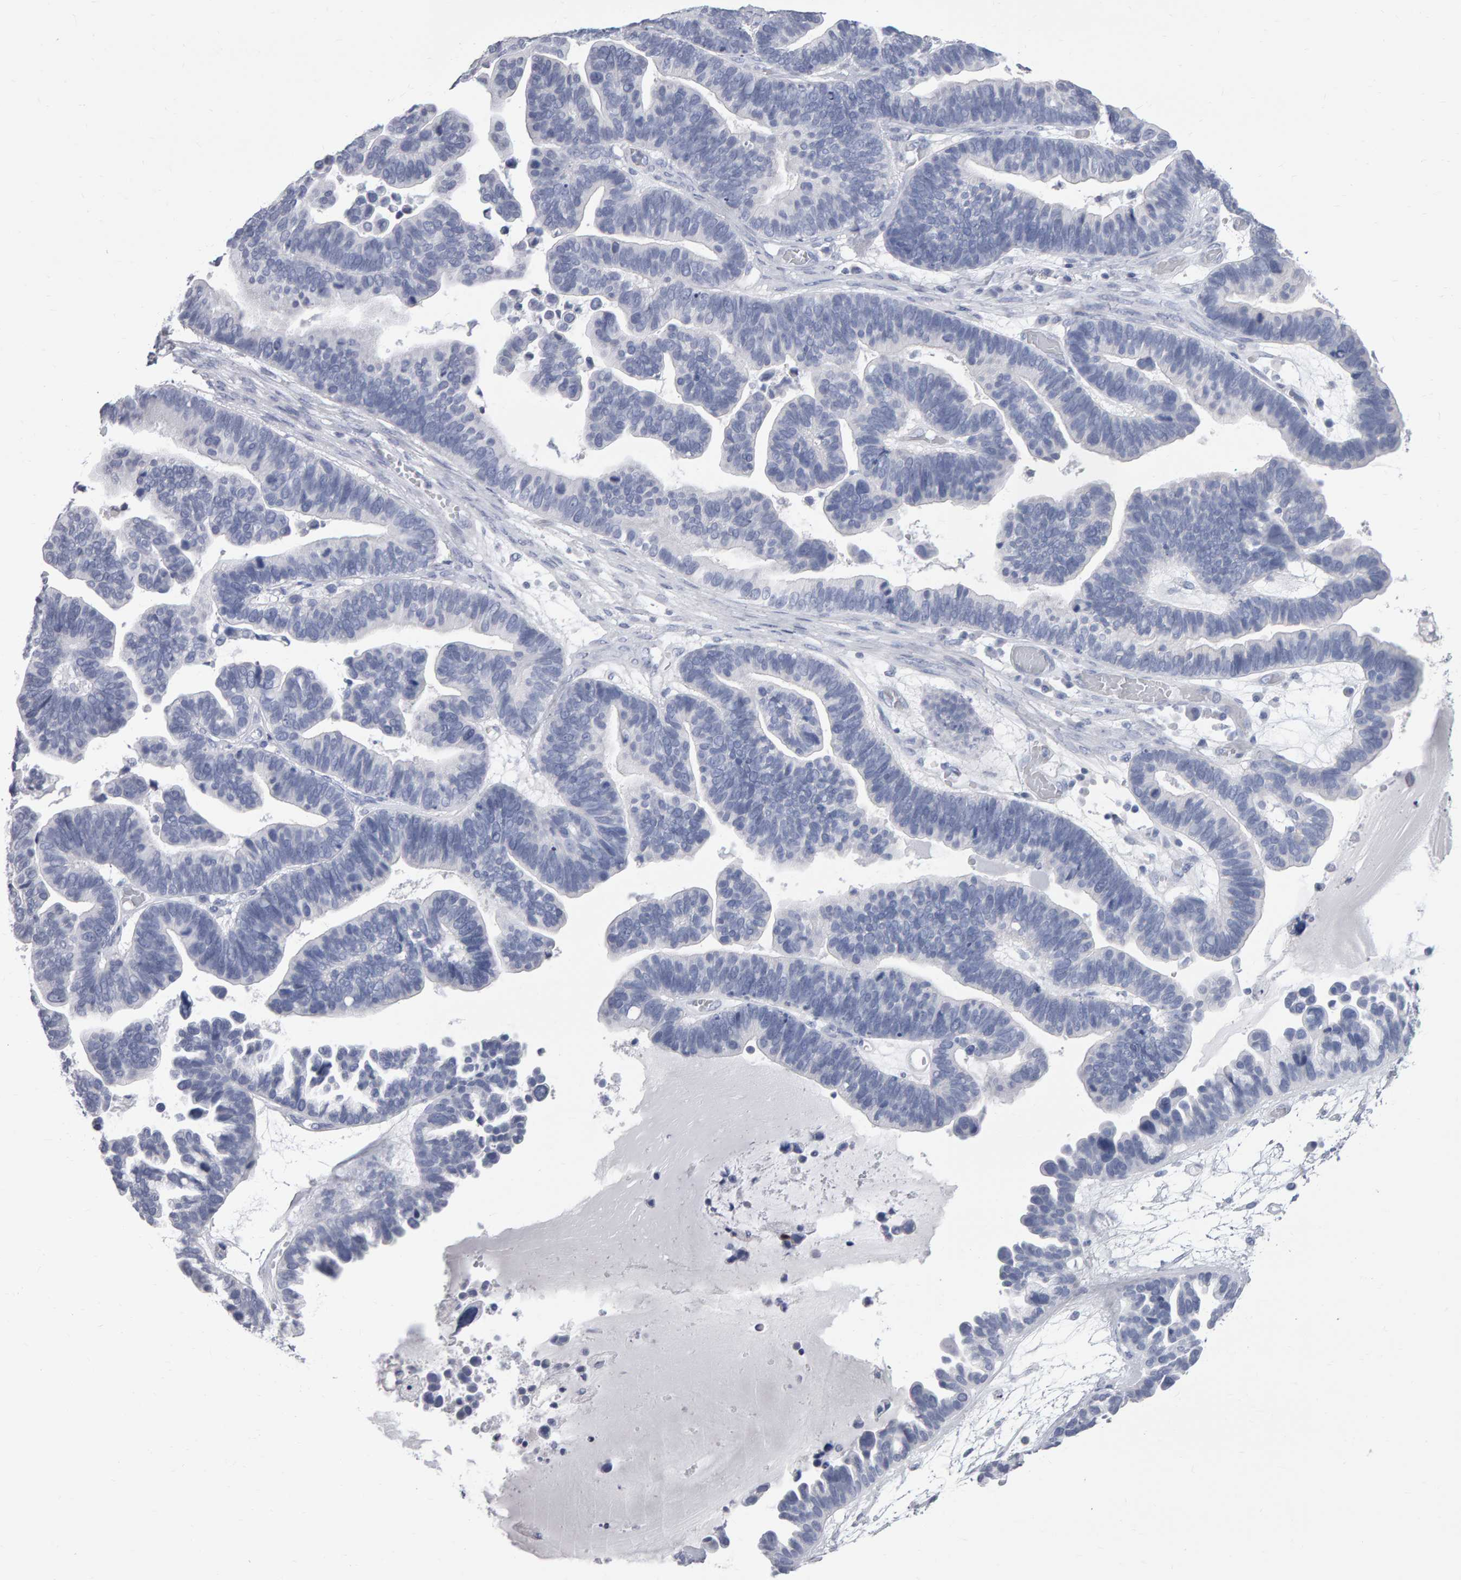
{"staining": {"intensity": "negative", "quantity": "none", "location": "none"}, "tissue": "ovarian cancer", "cell_type": "Tumor cells", "image_type": "cancer", "snomed": [{"axis": "morphology", "description": "Cystadenocarcinoma, serous, NOS"}, {"axis": "topography", "description": "Ovary"}], "caption": "The histopathology image reveals no significant positivity in tumor cells of serous cystadenocarcinoma (ovarian).", "gene": "NCDN", "patient": {"sex": "female", "age": 56}}